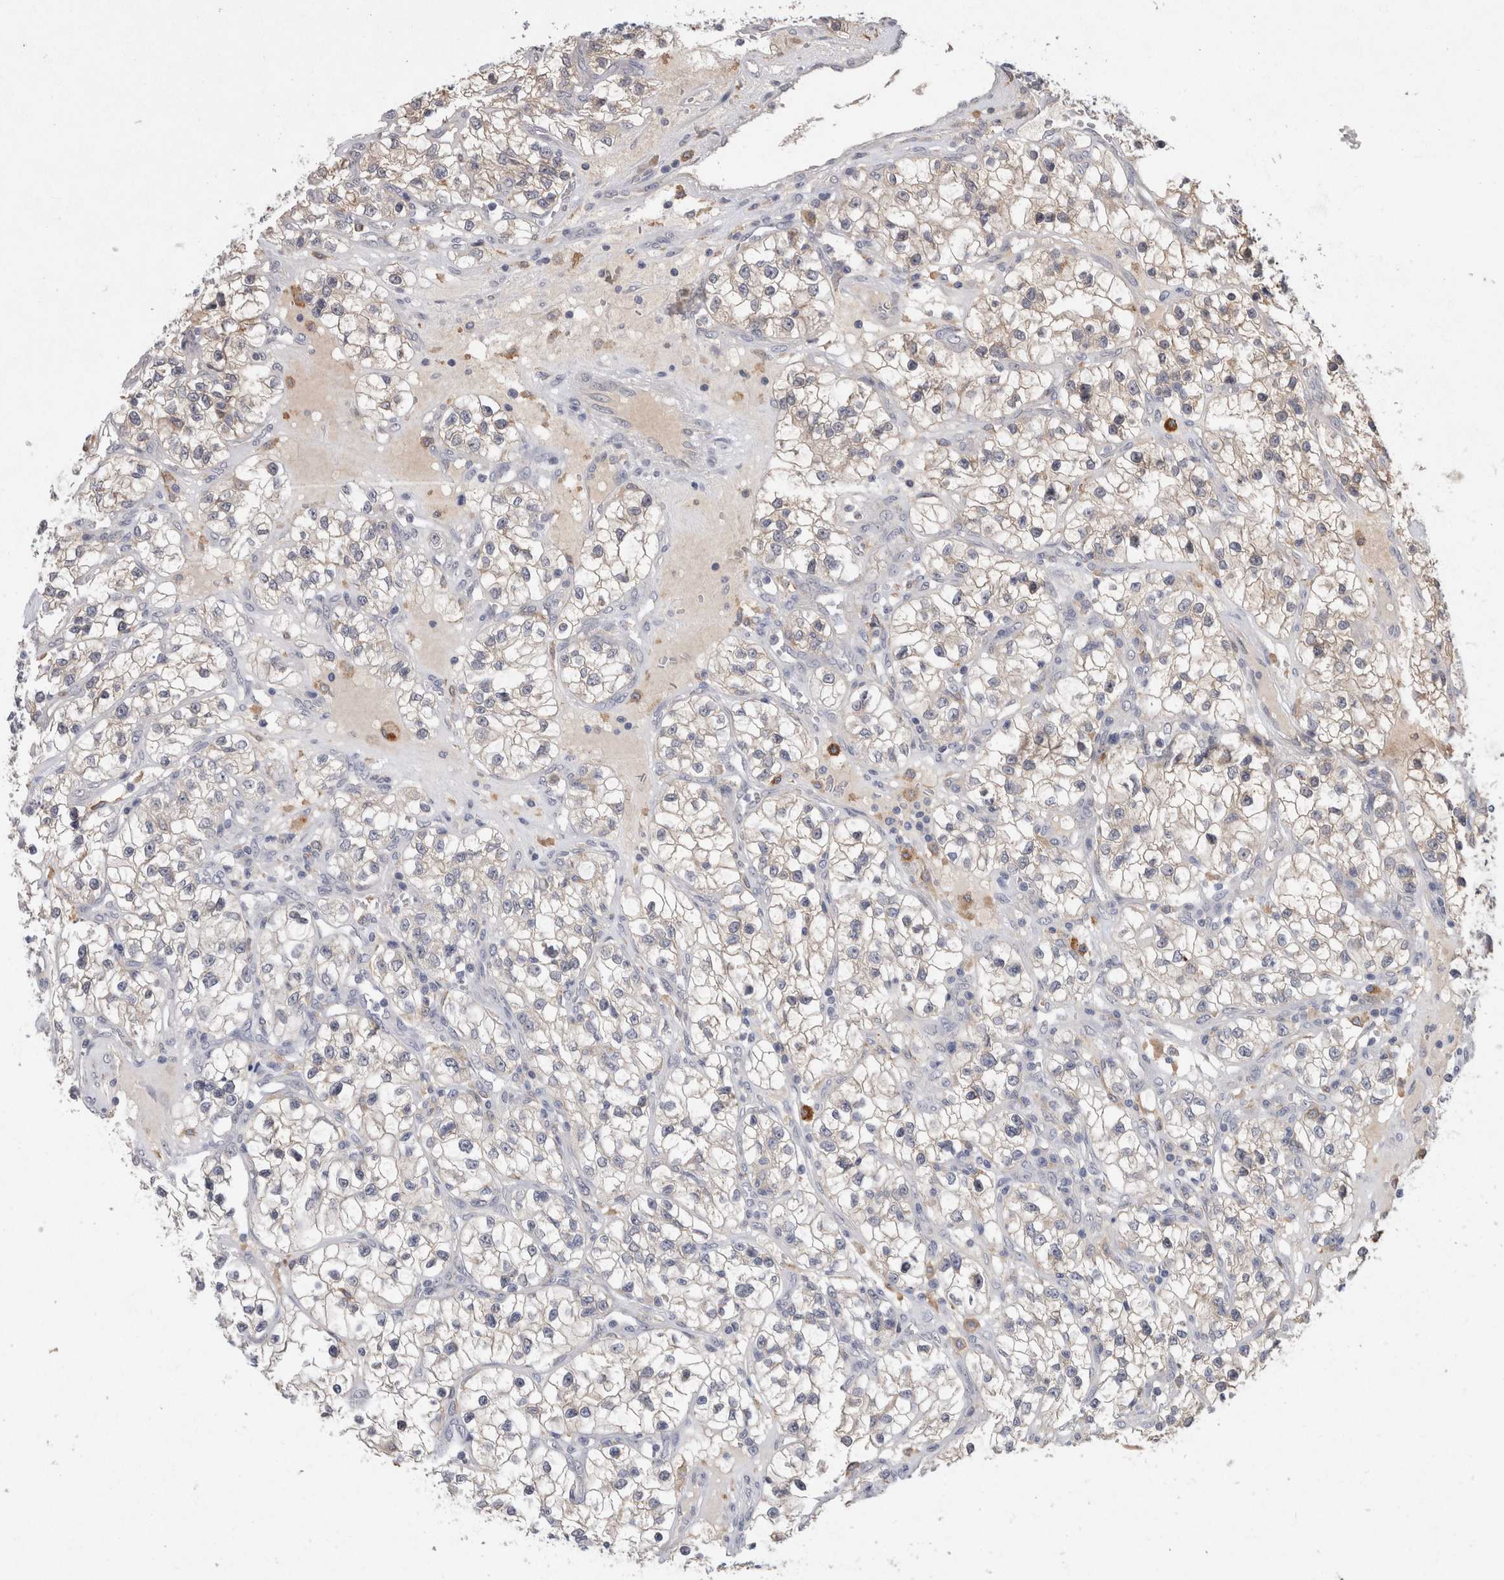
{"staining": {"intensity": "negative", "quantity": "none", "location": "none"}, "tissue": "renal cancer", "cell_type": "Tumor cells", "image_type": "cancer", "snomed": [{"axis": "morphology", "description": "Adenocarcinoma, NOS"}, {"axis": "topography", "description": "Kidney"}], "caption": "Renal cancer (adenocarcinoma) stained for a protein using immunohistochemistry (IHC) displays no expression tumor cells.", "gene": "VSIG4", "patient": {"sex": "female", "age": 57}}